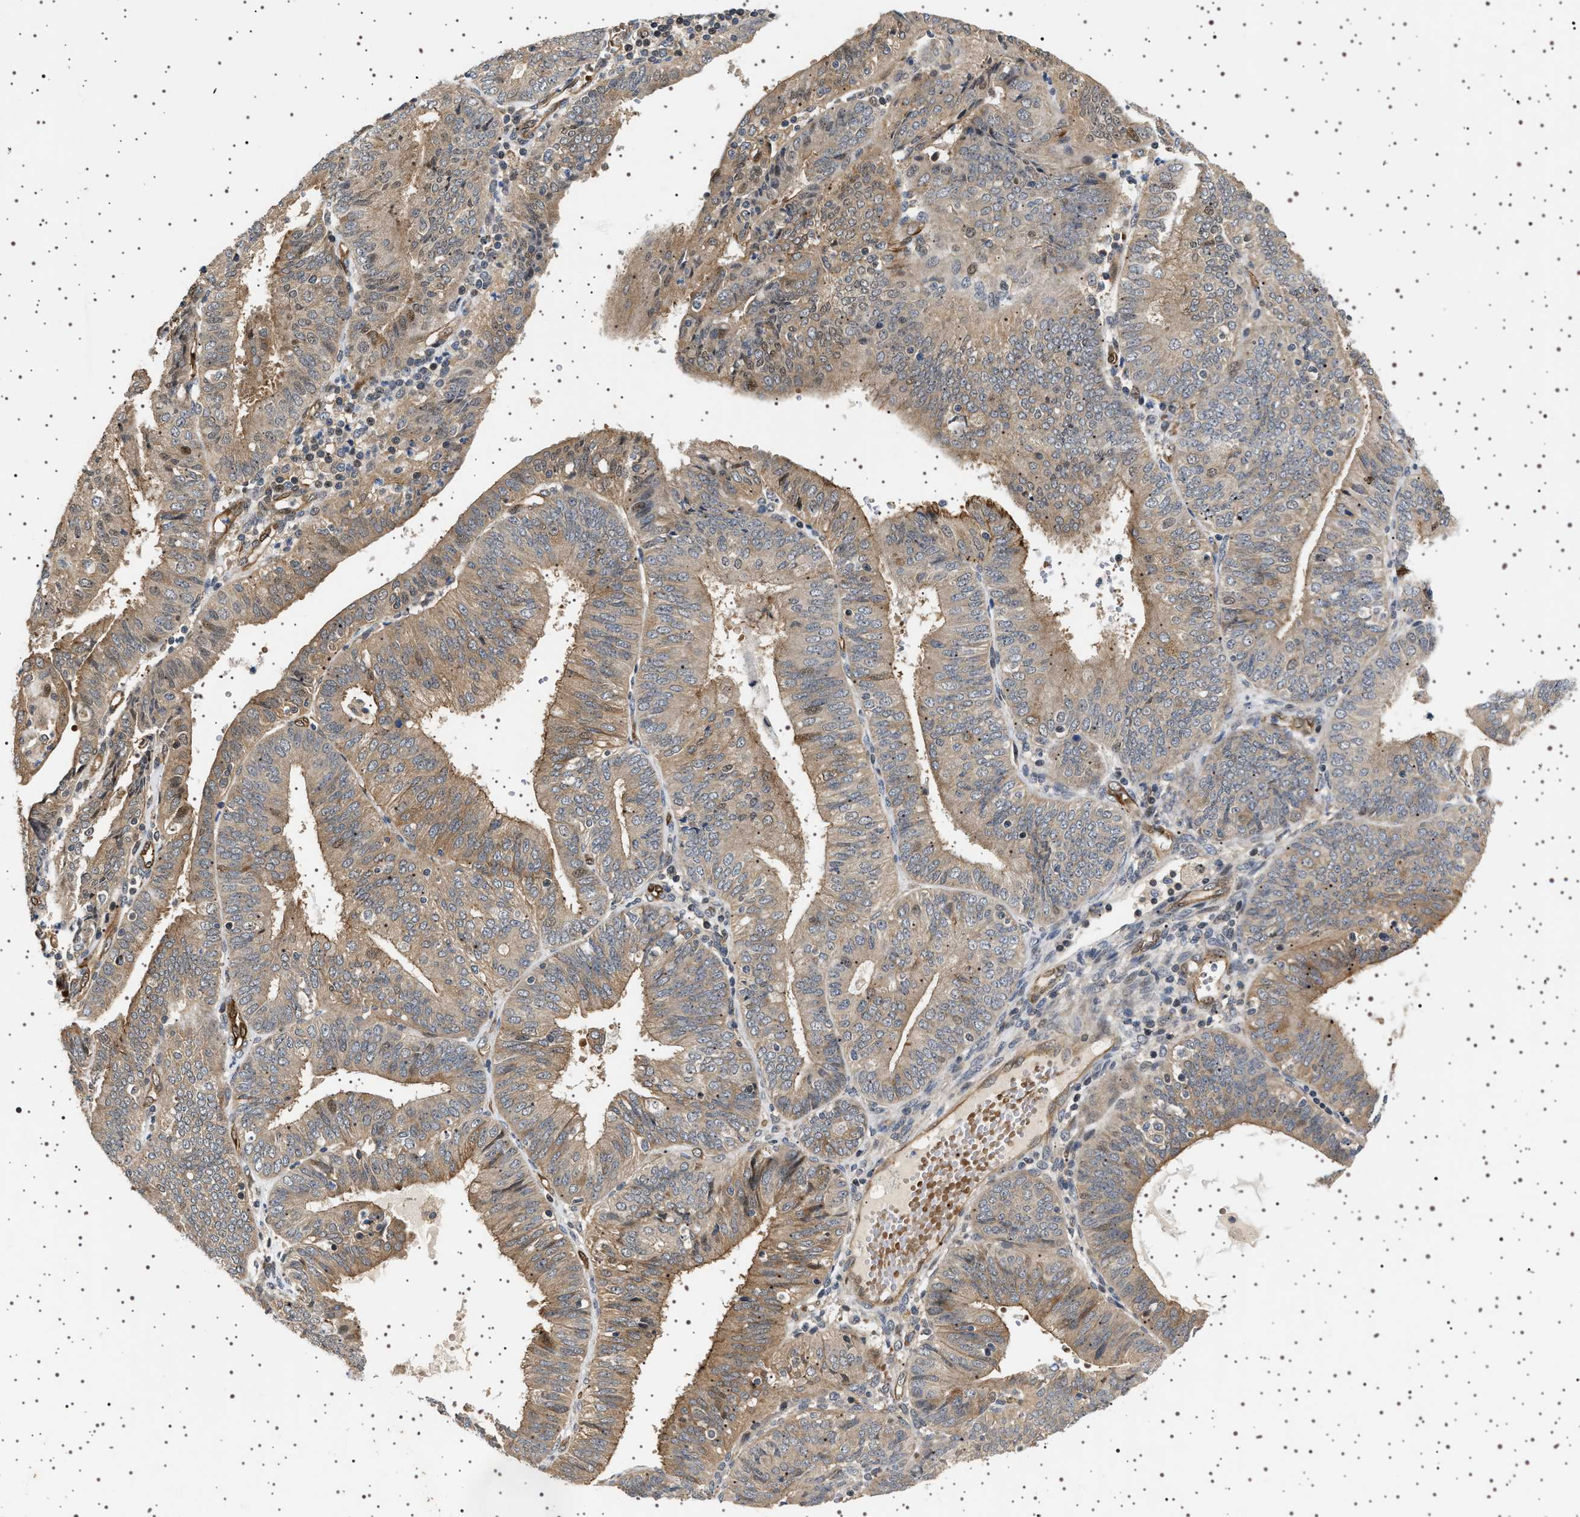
{"staining": {"intensity": "moderate", "quantity": ">75%", "location": "cytoplasmic/membranous"}, "tissue": "endometrial cancer", "cell_type": "Tumor cells", "image_type": "cancer", "snomed": [{"axis": "morphology", "description": "Adenocarcinoma, NOS"}, {"axis": "topography", "description": "Endometrium"}], "caption": "An image showing moderate cytoplasmic/membranous positivity in approximately >75% of tumor cells in adenocarcinoma (endometrial), as visualized by brown immunohistochemical staining.", "gene": "BAG3", "patient": {"sex": "female", "age": 58}}